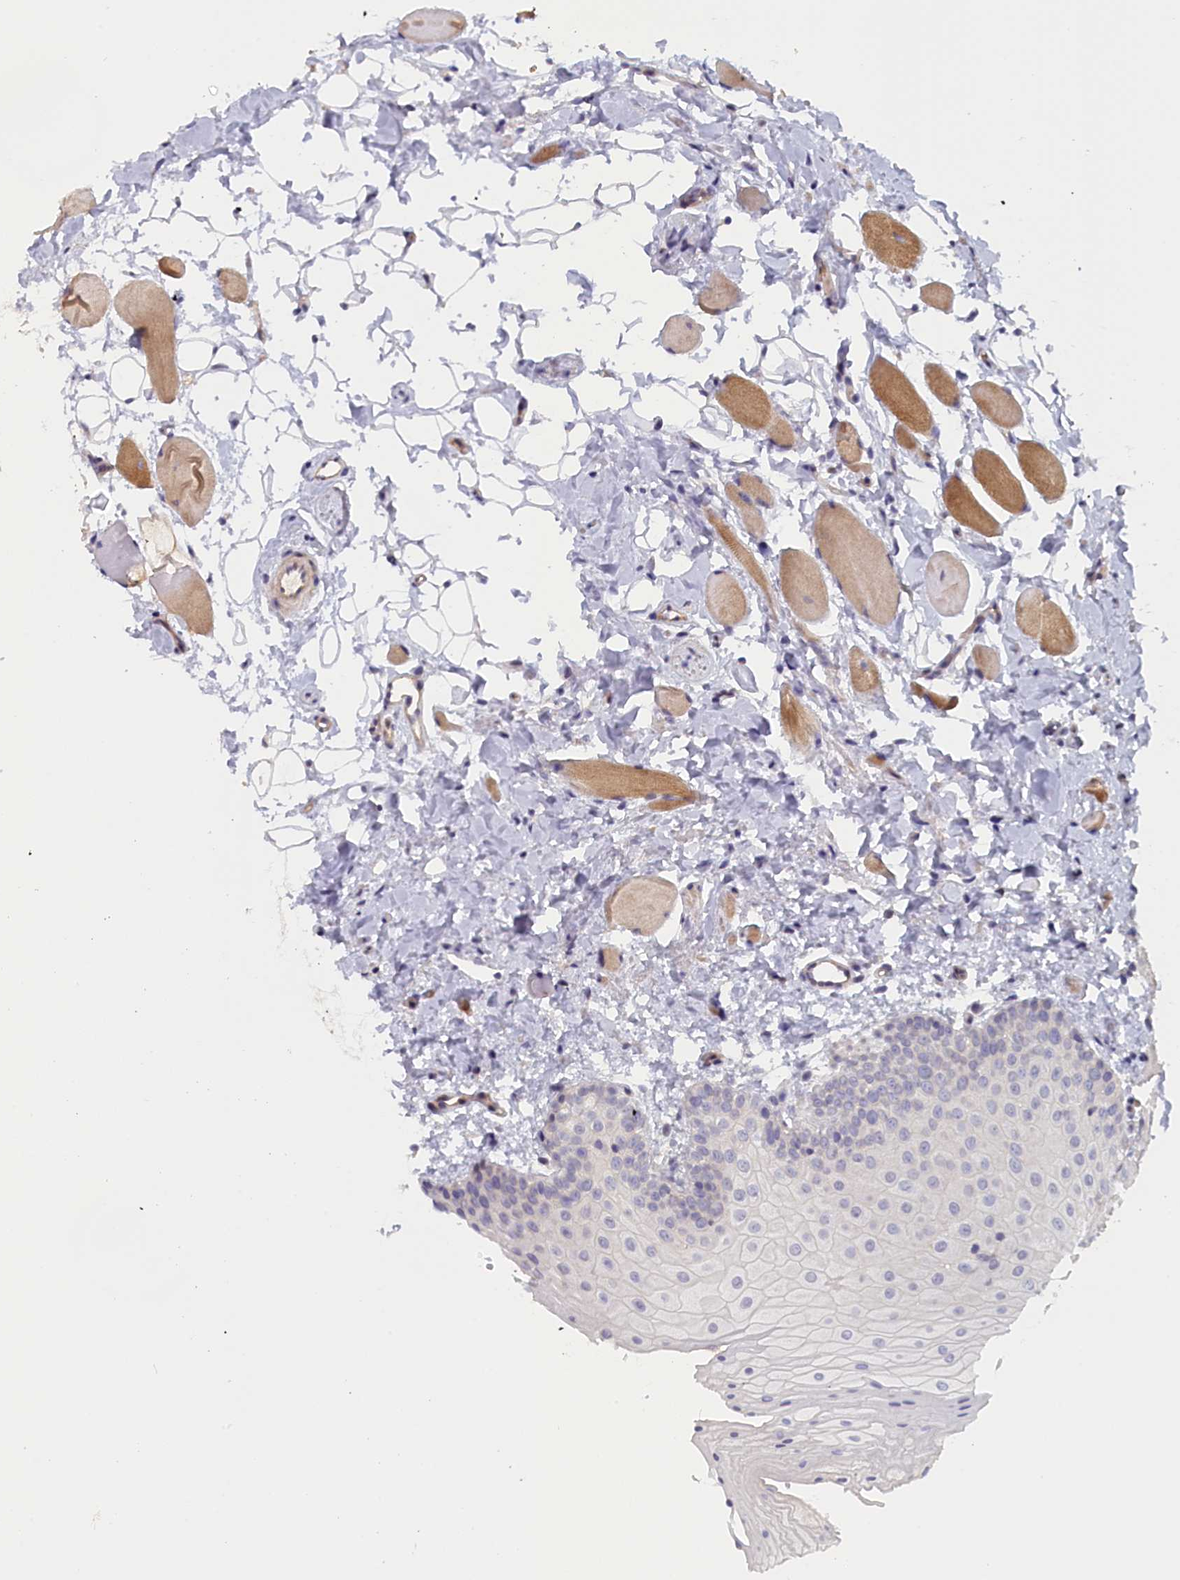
{"staining": {"intensity": "negative", "quantity": "none", "location": "none"}, "tissue": "oral mucosa", "cell_type": "Squamous epithelial cells", "image_type": "normal", "snomed": [{"axis": "morphology", "description": "Normal tissue, NOS"}, {"axis": "topography", "description": "Oral tissue"}], "caption": "The image shows no staining of squamous epithelial cells in benign oral mucosa.", "gene": "IGFALS", "patient": {"sex": "male", "age": 28}}